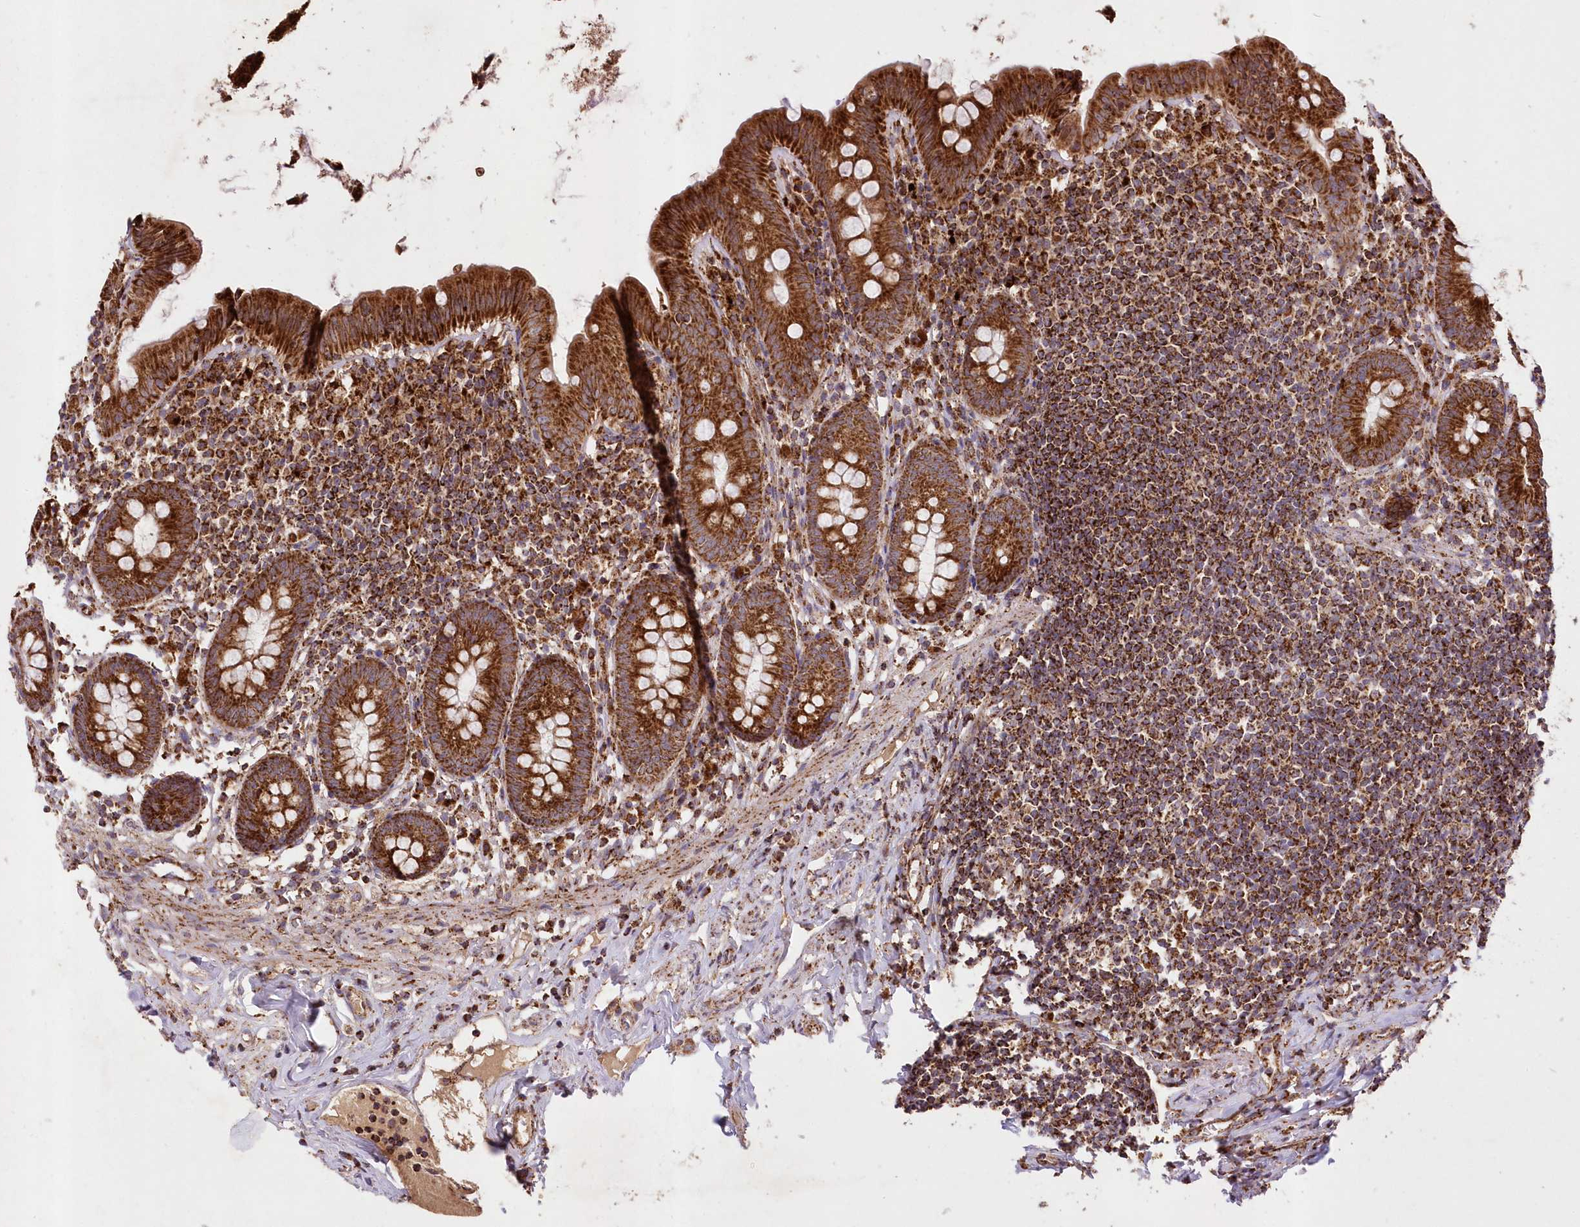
{"staining": {"intensity": "strong", "quantity": ">75%", "location": "nuclear"}, "tissue": "appendix", "cell_type": "Glandular cells", "image_type": "normal", "snomed": [{"axis": "morphology", "description": "Normal tissue, NOS"}, {"axis": "topography", "description": "Appendix"}], "caption": "Immunohistochemical staining of benign human appendix shows strong nuclear protein expression in about >75% of glandular cells.", "gene": "ASNSD1", "patient": {"sex": "male", "age": 52}}